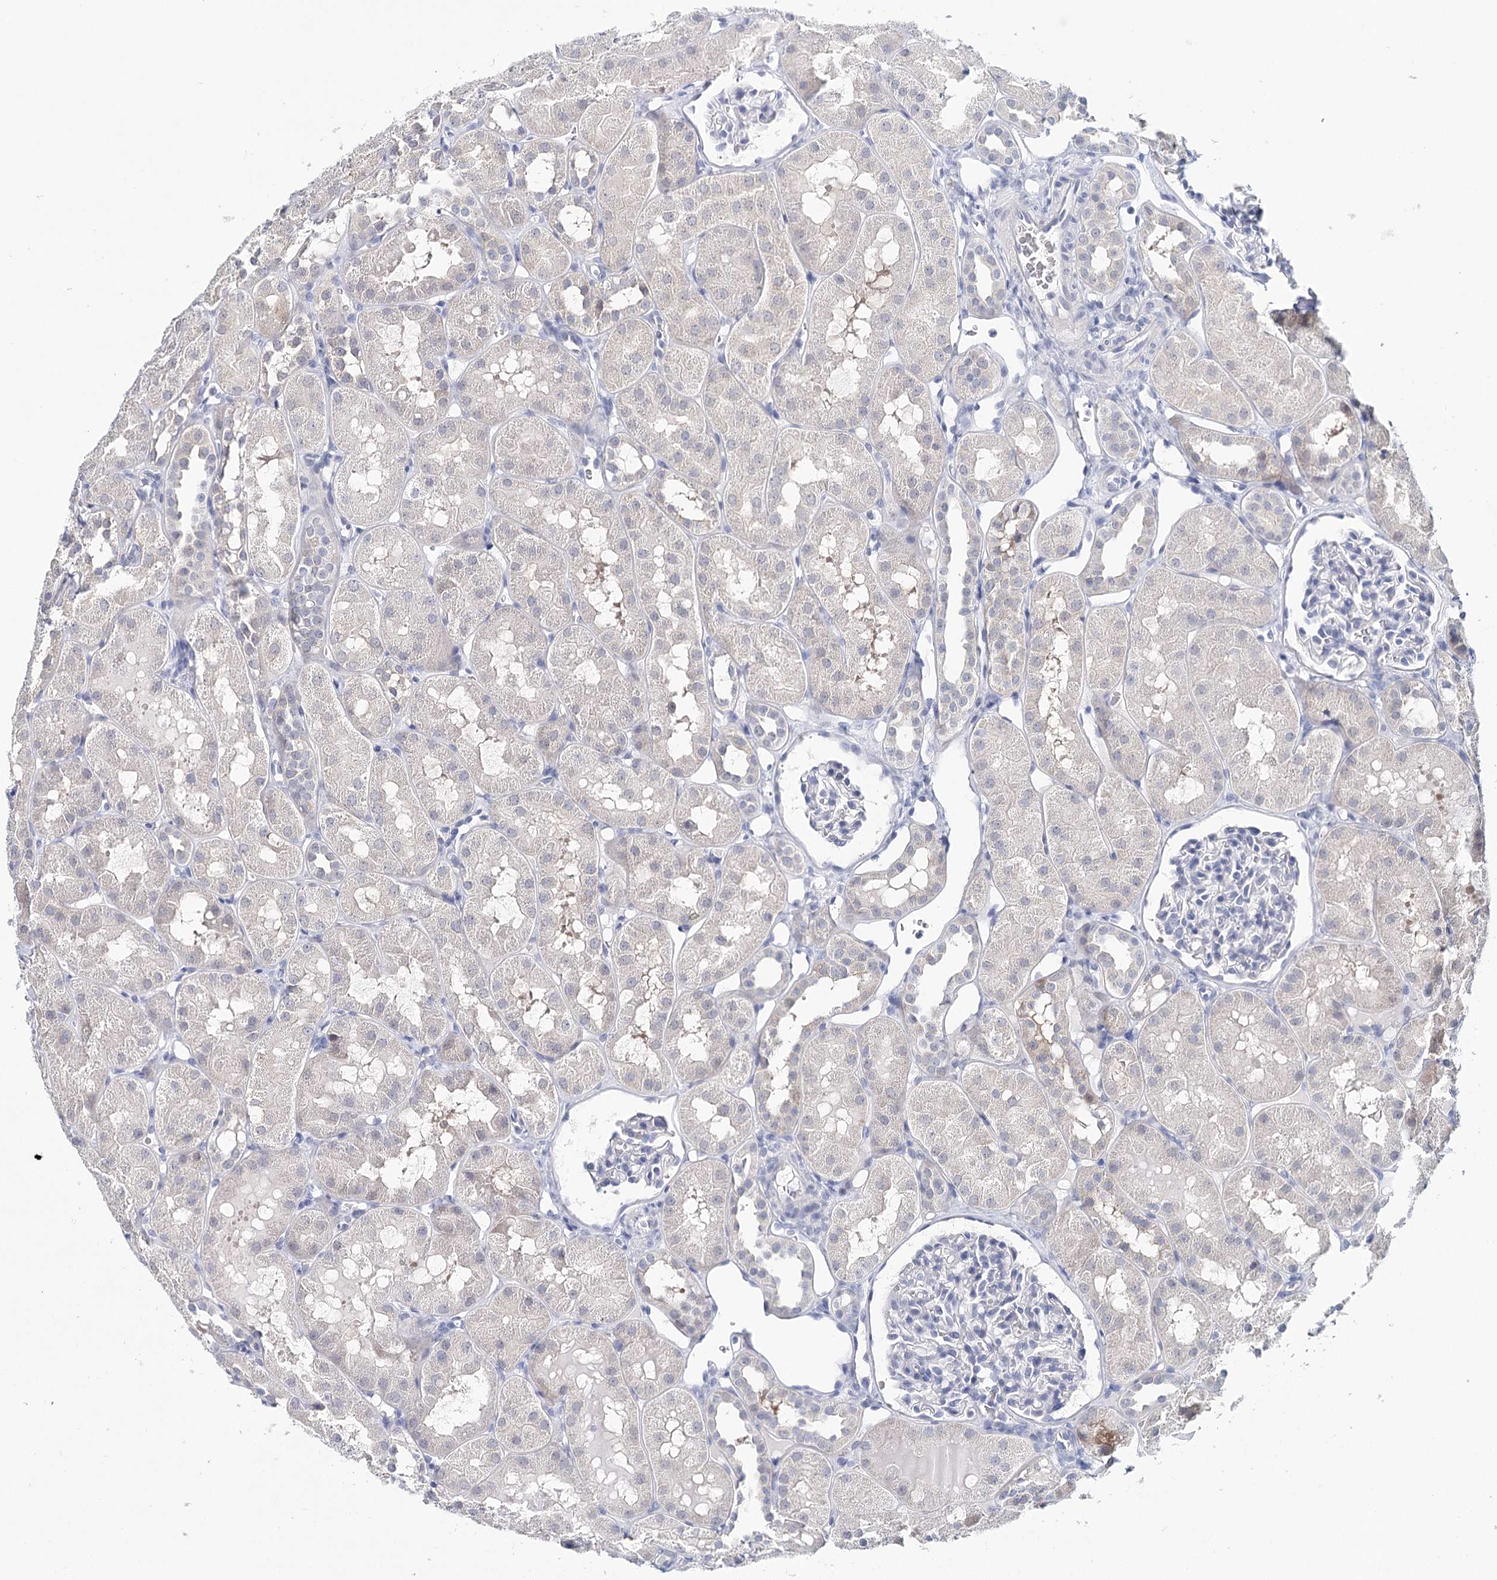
{"staining": {"intensity": "negative", "quantity": "none", "location": "none"}, "tissue": "kidney", "cell_type": "Cells in glomeruli", "image_type": "normal", "snomed": [{"axis": "morphology", "description": "Normal tissue, NOS"}, {"axis": "topography", "description": "Kidney"}, {"axis": "topography", "description": "Urinary bladder"}], "caption": "Human kidney stained for a protein using immunohistochemistry (IHC) displays no staining in cells in glomeruli.", "gene": "HSPA4L", "patient": {"sex": "male", "age": 16}}